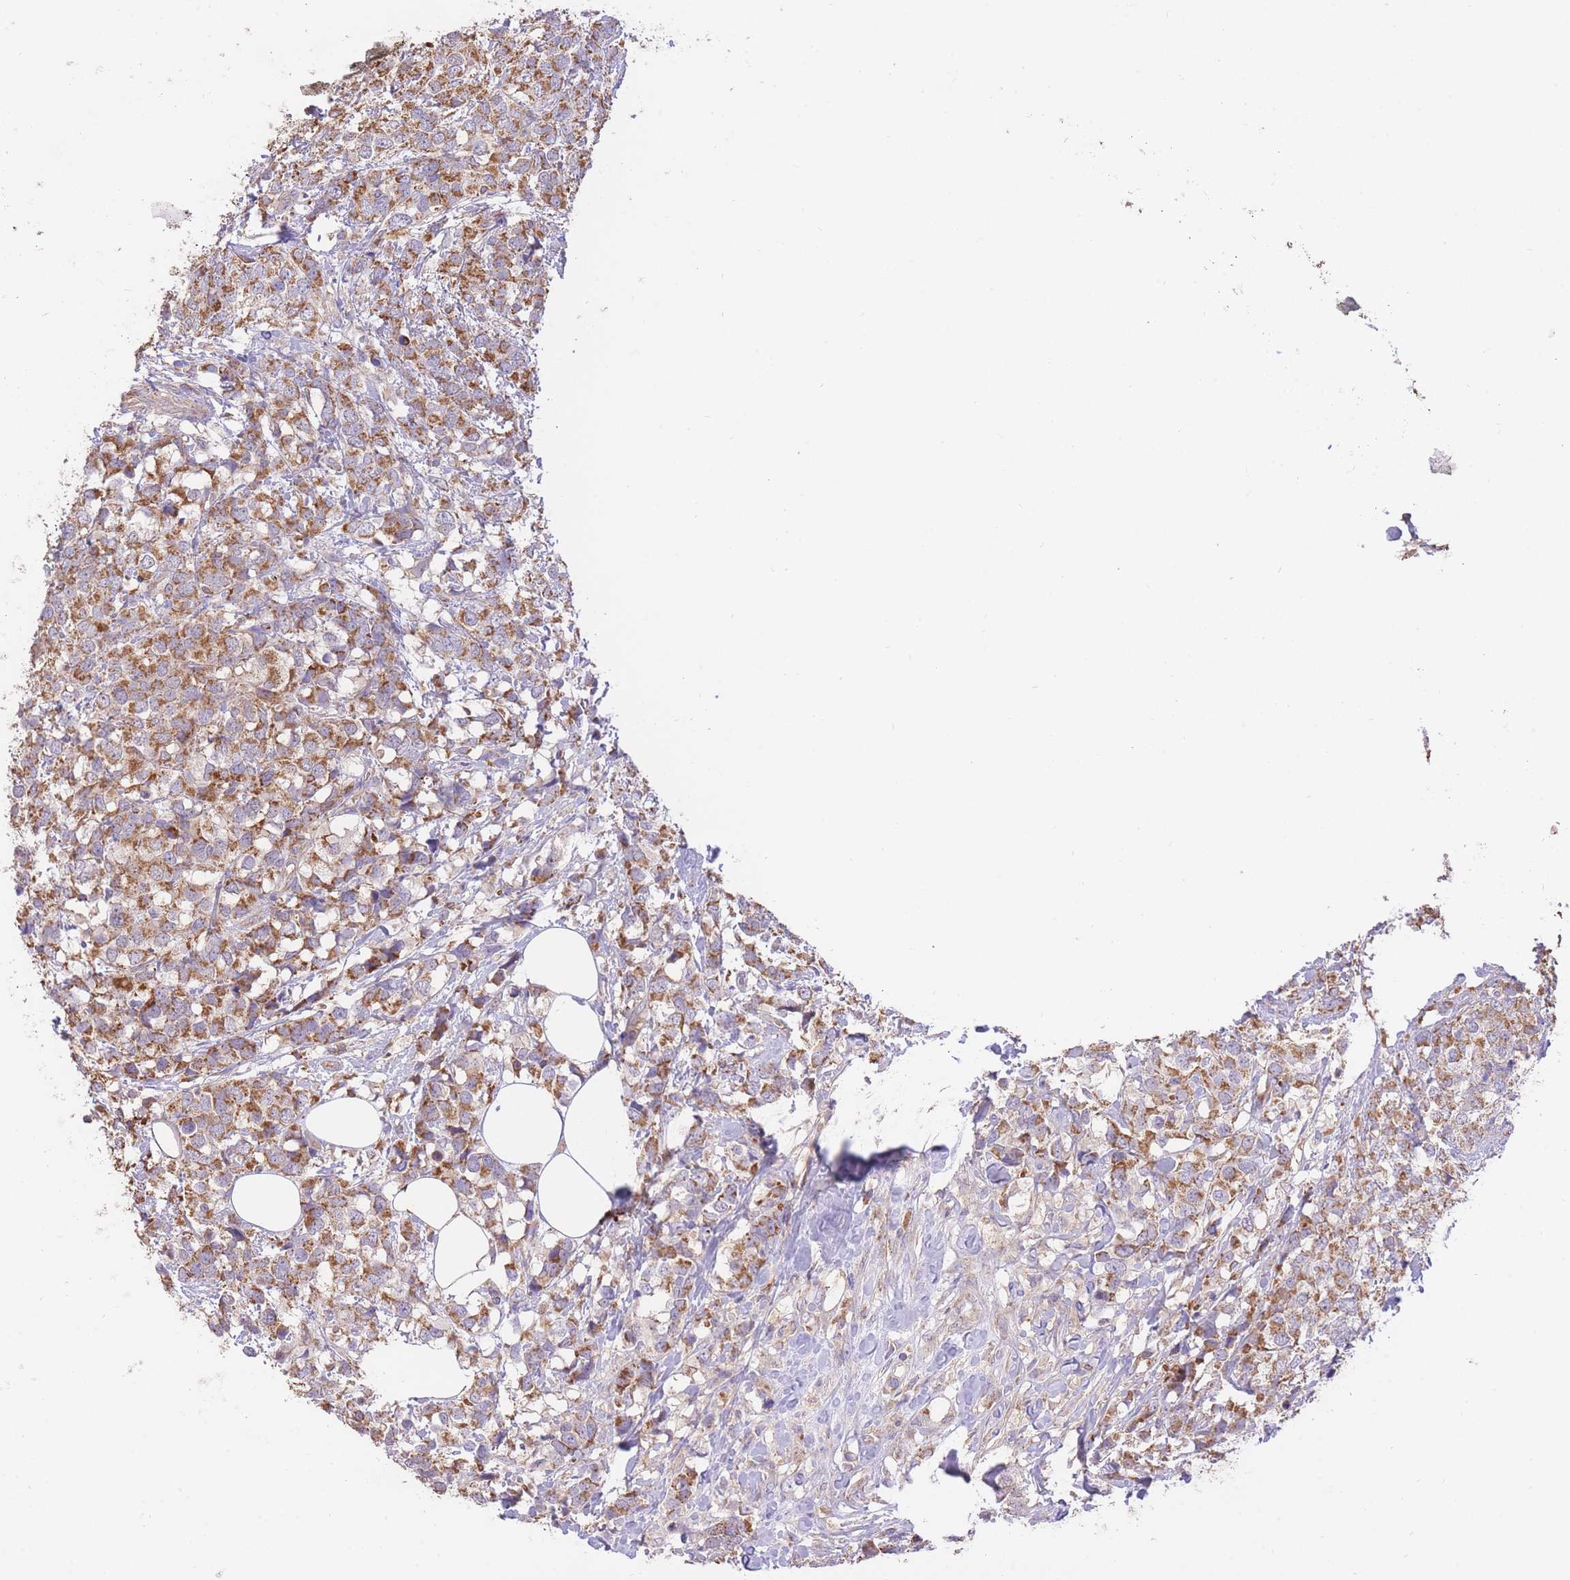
{"staining": {"intensity": "moderate", "quantity": ">75%", "location": "cytoplasmic/membranous"}, "tissue": "breast cancer", "cell_type": "Tumor cells", "image_type": "cancer", "snomed": [{"axis": "morphology", "description": "Lobular carcinoma"}, {"axis": "topography", "description": "Breast"}], "caption": "Human breast lobular carcinoma stained with a protein marker displays moderate staining in tumor cells.", "gene": "PREP", "patient": {"sex": "female", "age": 59}}